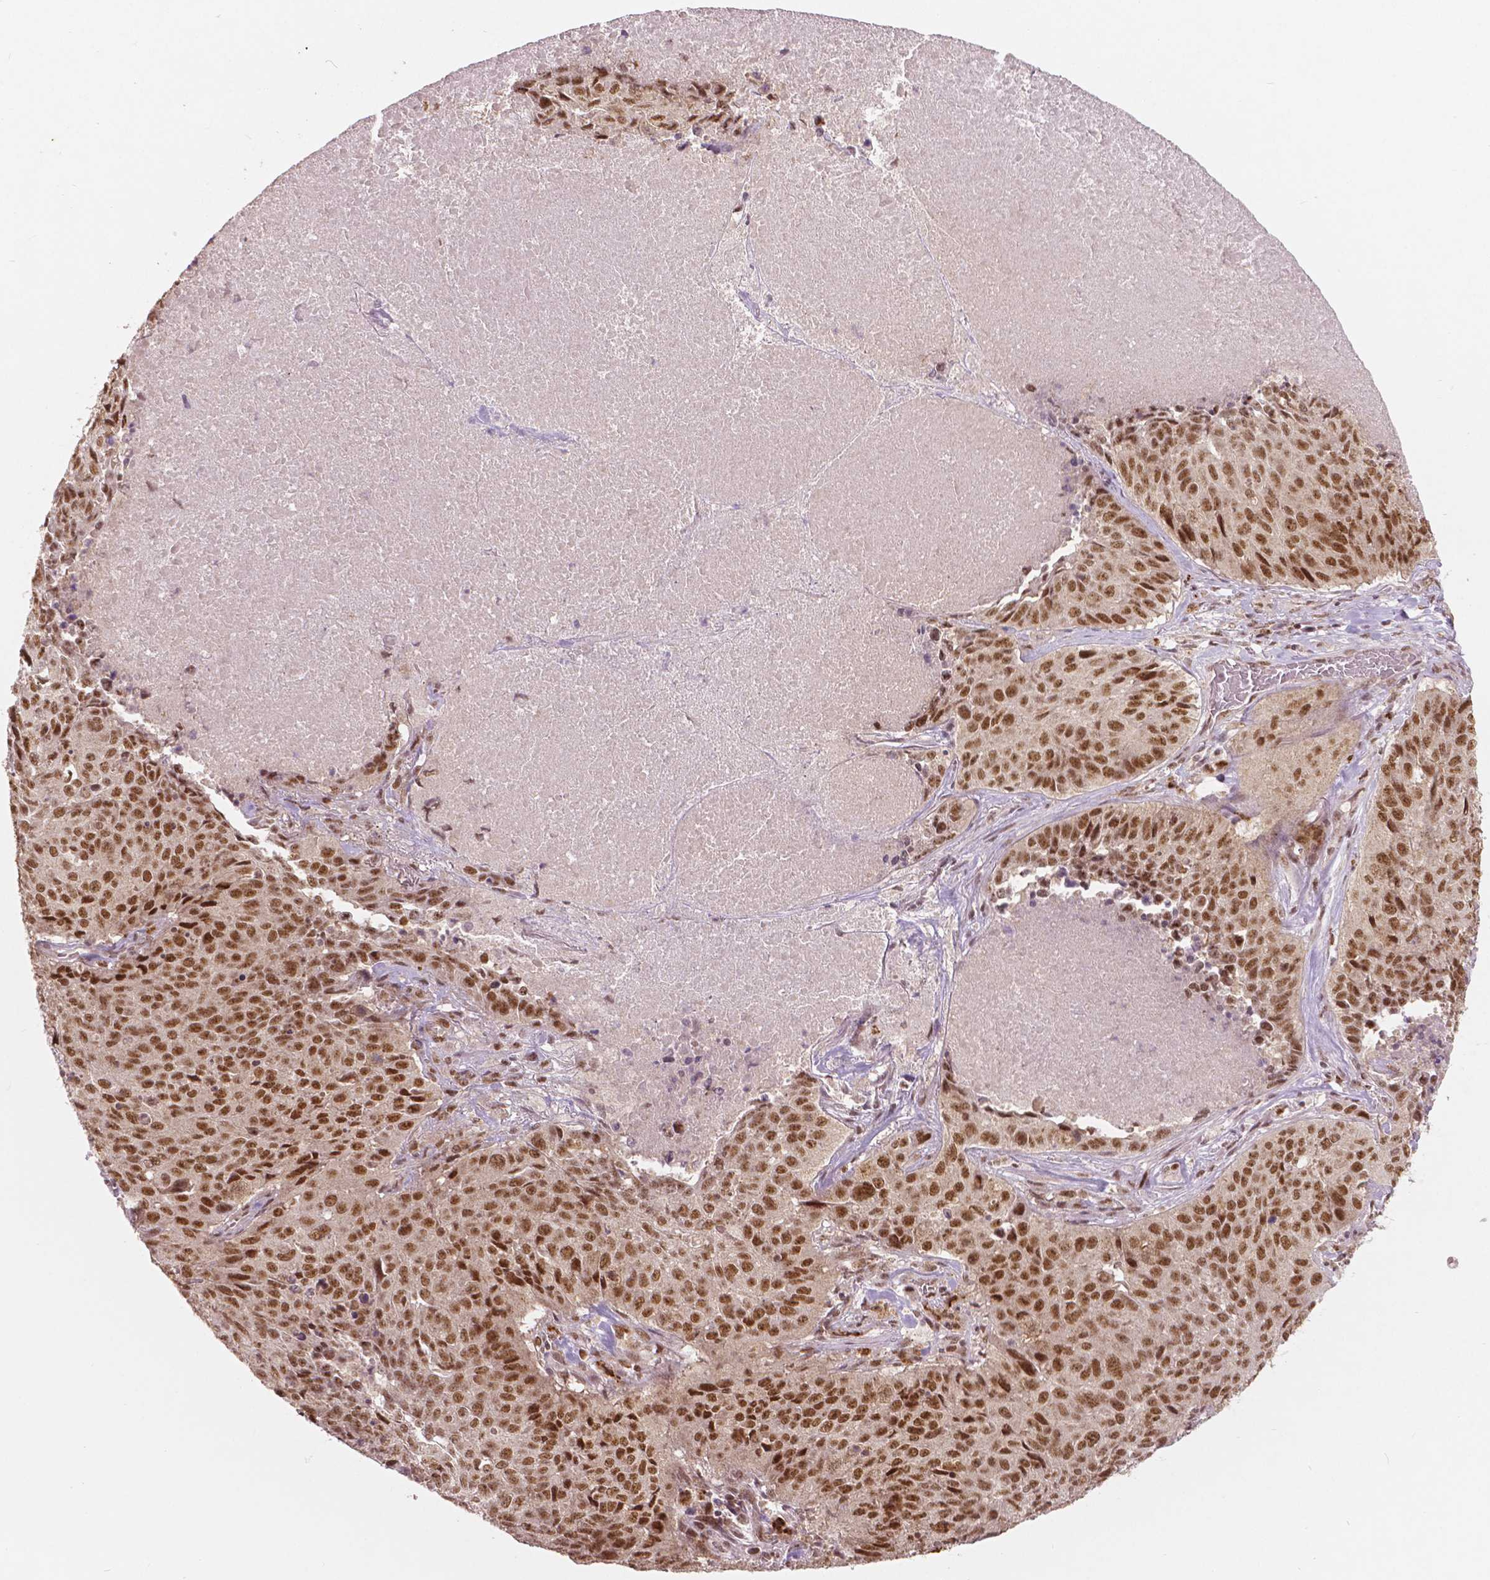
{"staining": {"intensity": "strong", "quantity": ">75%", "location": "nuclear"}, "tissue": "lung cancer", "cell_type": "Tumor cells", "image_type": "cancer", "snomed": [{"axis": "morphology", "description": "Normal tissue, NOS"}, {"axis": "morphology", "description": "Squamous cell carcinoma, NOS"}, {"axis": "topography", "description": "Bronchus"}, {"axis": "topography", "description": "Lung"}], "caption": "DAB (3,3'-diaminobenzidine) immunohistochemical staining of human lung cancer (squamous cell carcinoma) demonstrates strong nuclear protein staining in about >75% of tumor cells. The staining was performed using DAB to visualize the protein expression in brown, while the nuclei were stained in blue with hematoxylin (Magnification: 20x).", "gene": "NSD2", "patient": {"sex": "male", "age": 64}}